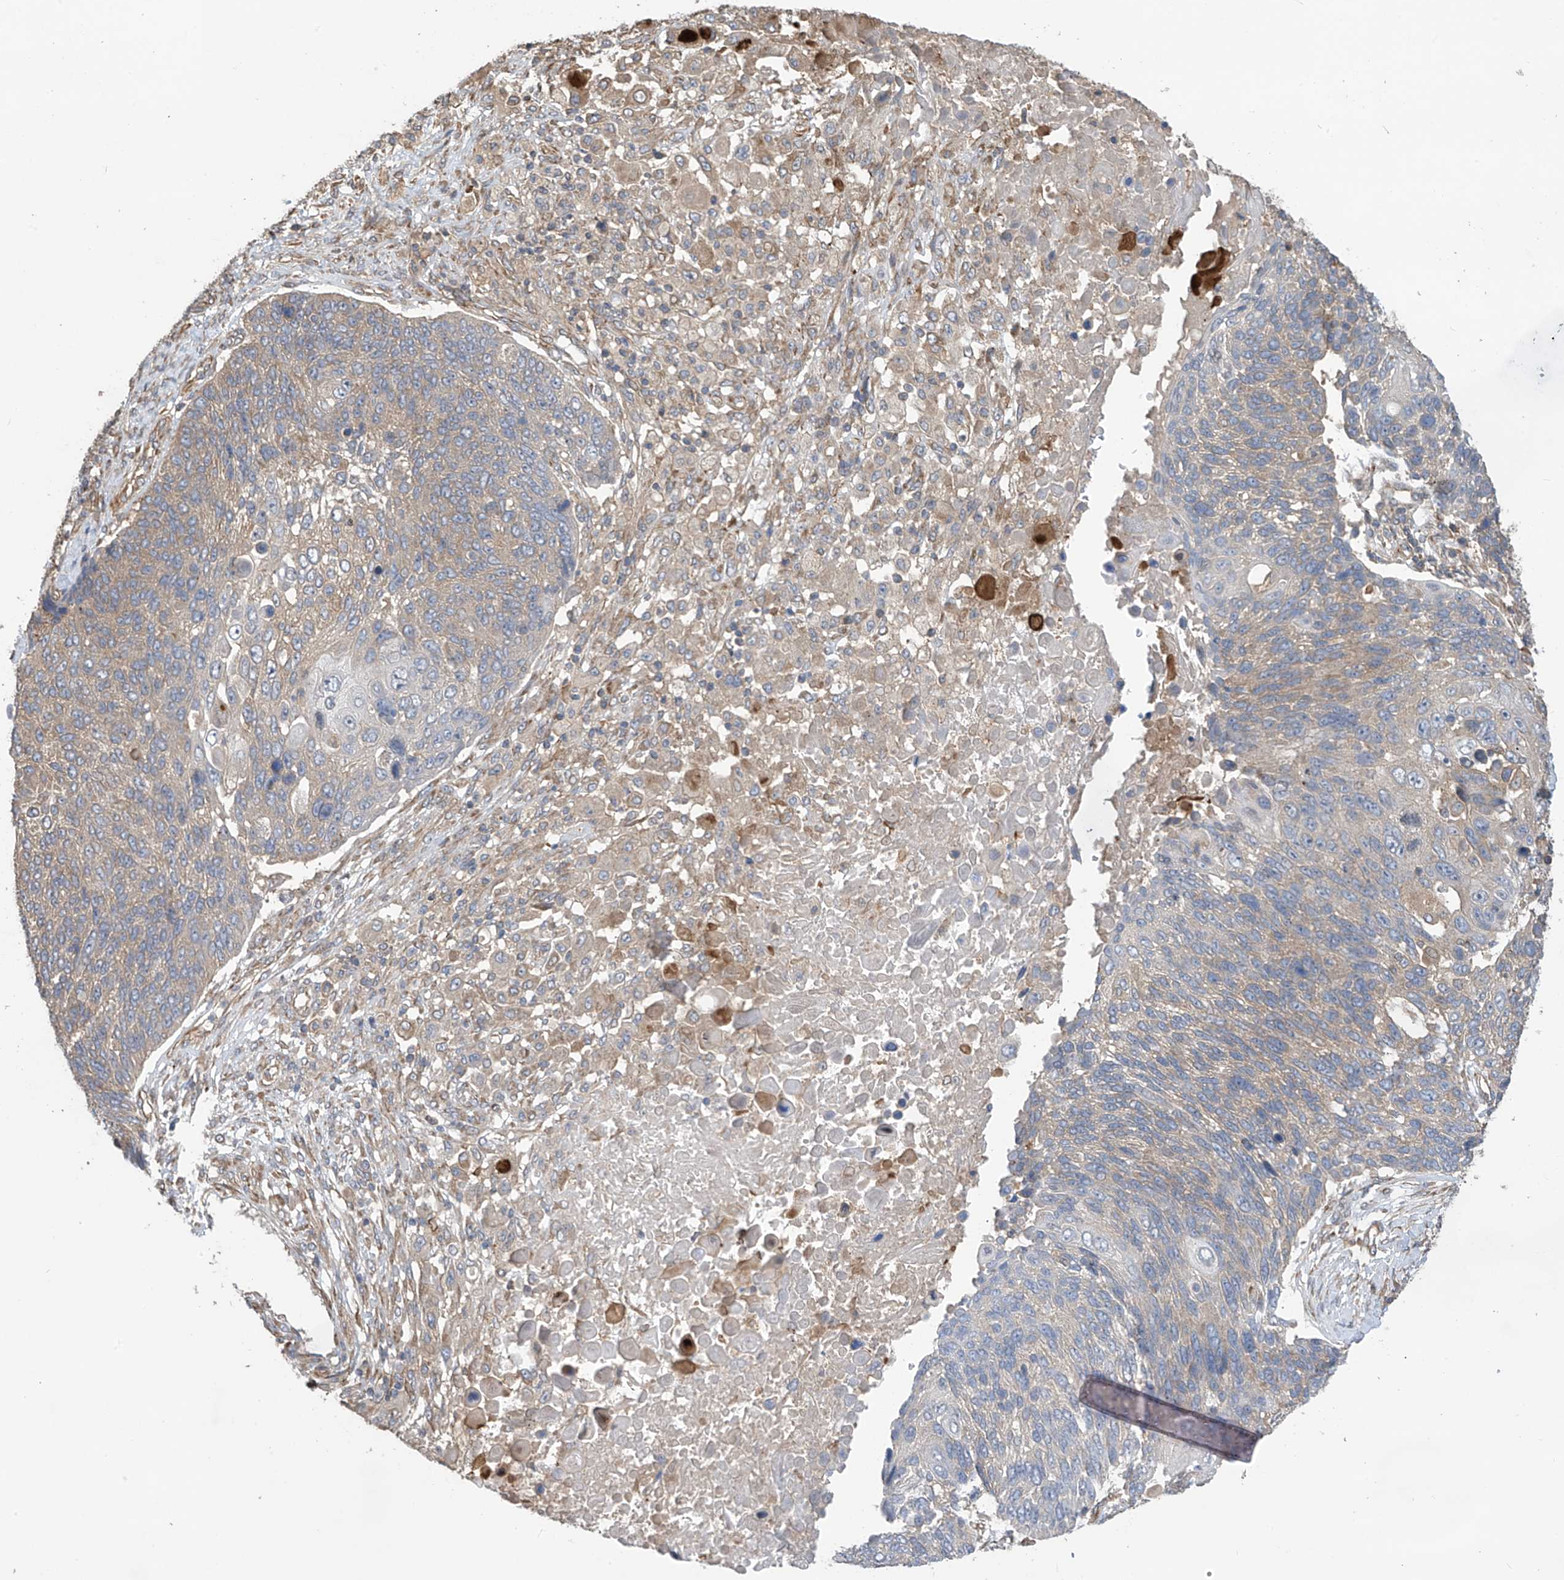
{"staining": {"intensity": "weak", "quantity": "25%-75%", "location": "cytoplasmic/membranous"}, "tissue": "lung cancer", "cell_type": "Tumor cells", "image_type": "cancer", "snomed": [{"axis": "morphology", "description": "Squamous cell carcinoma, NOS"}, {"axis": "topography", "description": "Lung"}], "caption": "The immunohistochemical stain highlights weak cytoplasmic/membranous positivity in tumor cells of lung squamous cell carcinoma tissue.", "gene": "PHACTR4", "patient": {"sex": "male", "age": 66}}